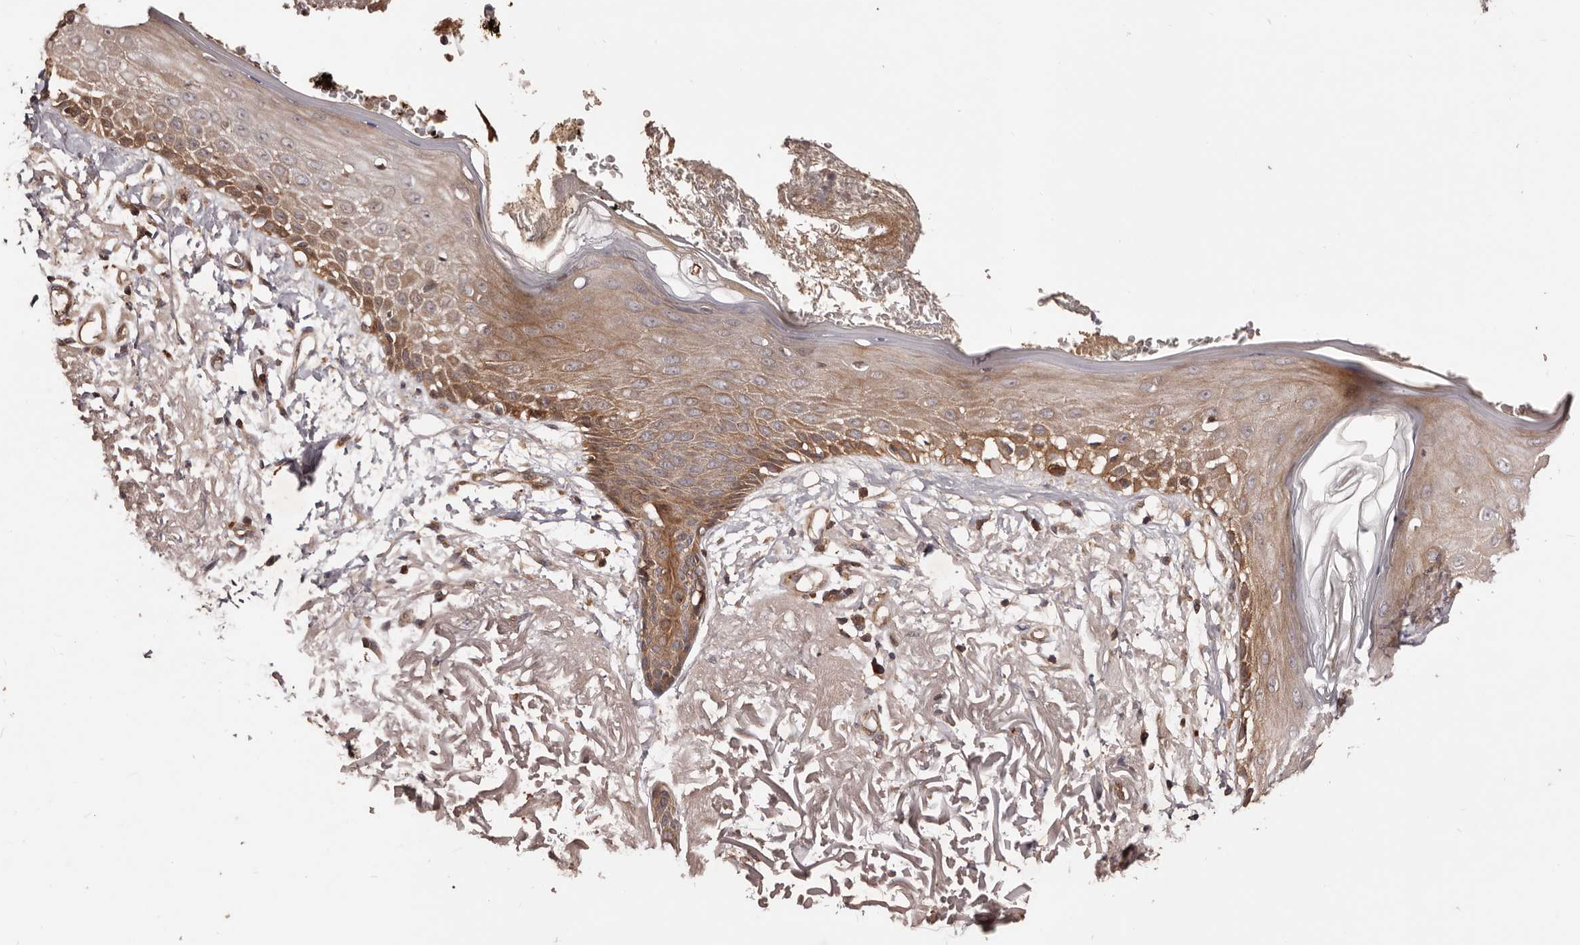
{"staining": {"intensity": "strong", "quantity": ">75%", "location": "cytoplasmic/membranous"}, "tissue": "skin", "cell_type": "Fibroblasts", "image_type": "normal", "snomed": [{"axis": "morphology", "description": "Normal tissue, NOS"}, {"axis": "topography", "description": "Skin"}, {"axis": "topography", "description": "Skeletal muscle"}], "caption": "Protein expression analysis of benign skin reveals strong cytoplasmic/membranous positivity in approximately >75% of fibroblasts.", "gene": "GTPBP1", "patient": {"sex": "male", "age": 83}}